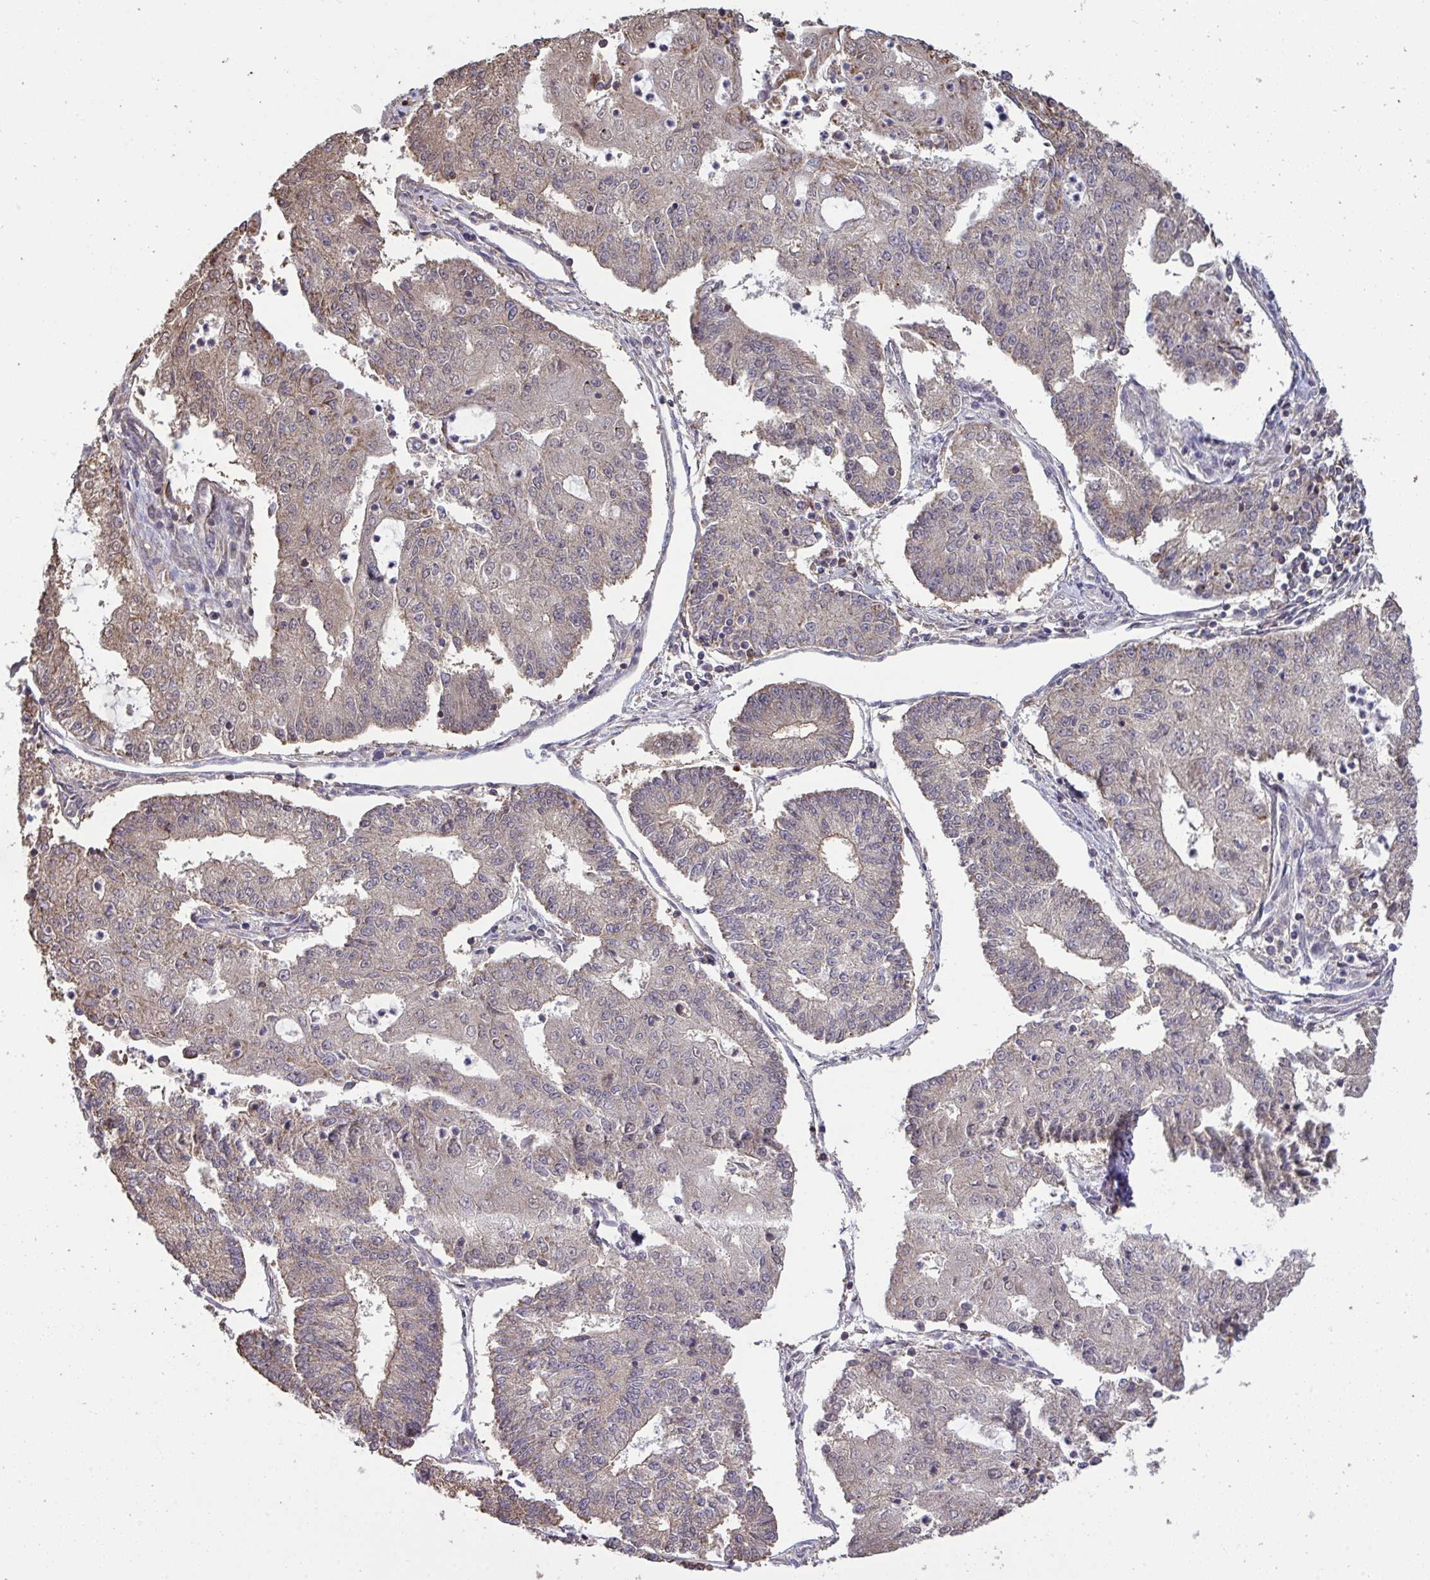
{"staining": {"intensity": "weak", "quantity": "25%-75%", "location": "cytoplasmic/membranous"}, "tissue": "endometrial cancer", "cell_type": "Tumor cells", "image_type": "cancer", "snomed": [{"axis": "morphology", "description": "Adenocarcinoma, NOS"}, {"axis": "topography", "description": "Endometrium"}], "caption": "Human endometrial adenocarcinoma stained for a protein (brown) displays weak cytoplasmic/membranous positive expression in approximately 25%-75% of tumor cells.", "gene": "PPM1H", "patient": {"sex": "female", "age": 56}}